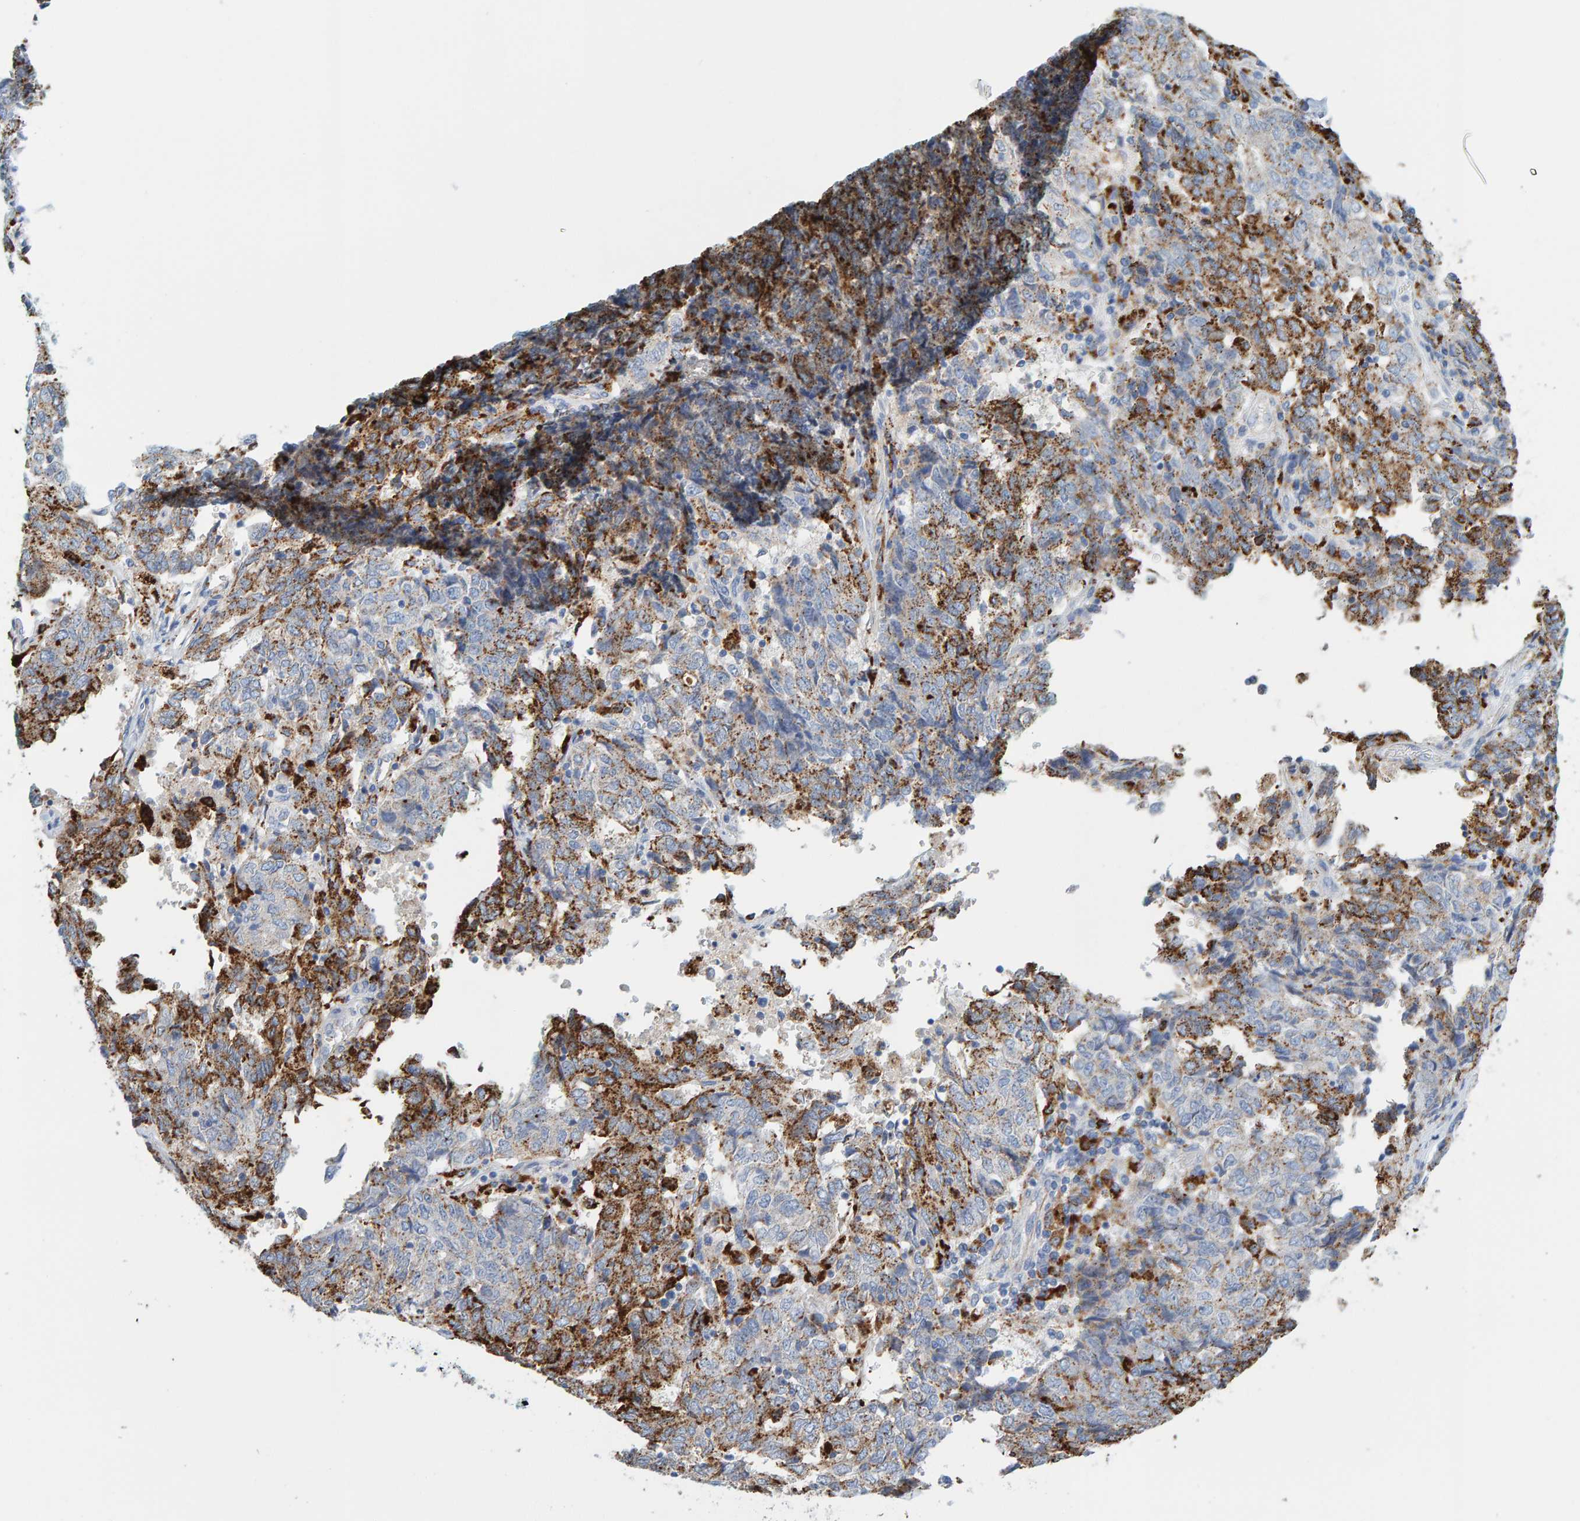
{"staining": {"intensity": "moderate", "quantity": ">75%", "location": "cytoplasmic/membranous"}, "tissue": "endometrial cancer", "cell_type": "Tumor cells", "image_type": "cancer", "snomed": [{"axis": "morphology", "description": "Adenocarcinoma, NOS"}, {"axis": "topography", "description": "Endometrium"}], "caption": "Moderate cytoplasmic/membranous protein staining is seen in about >75% of tumor cells in endometrial adenocarcinoma. The protein of interest is shown in brown color, while the nuclei are stained blue.", "gene": "BIN3", "patient": {"sex": "female", "age": 80}}